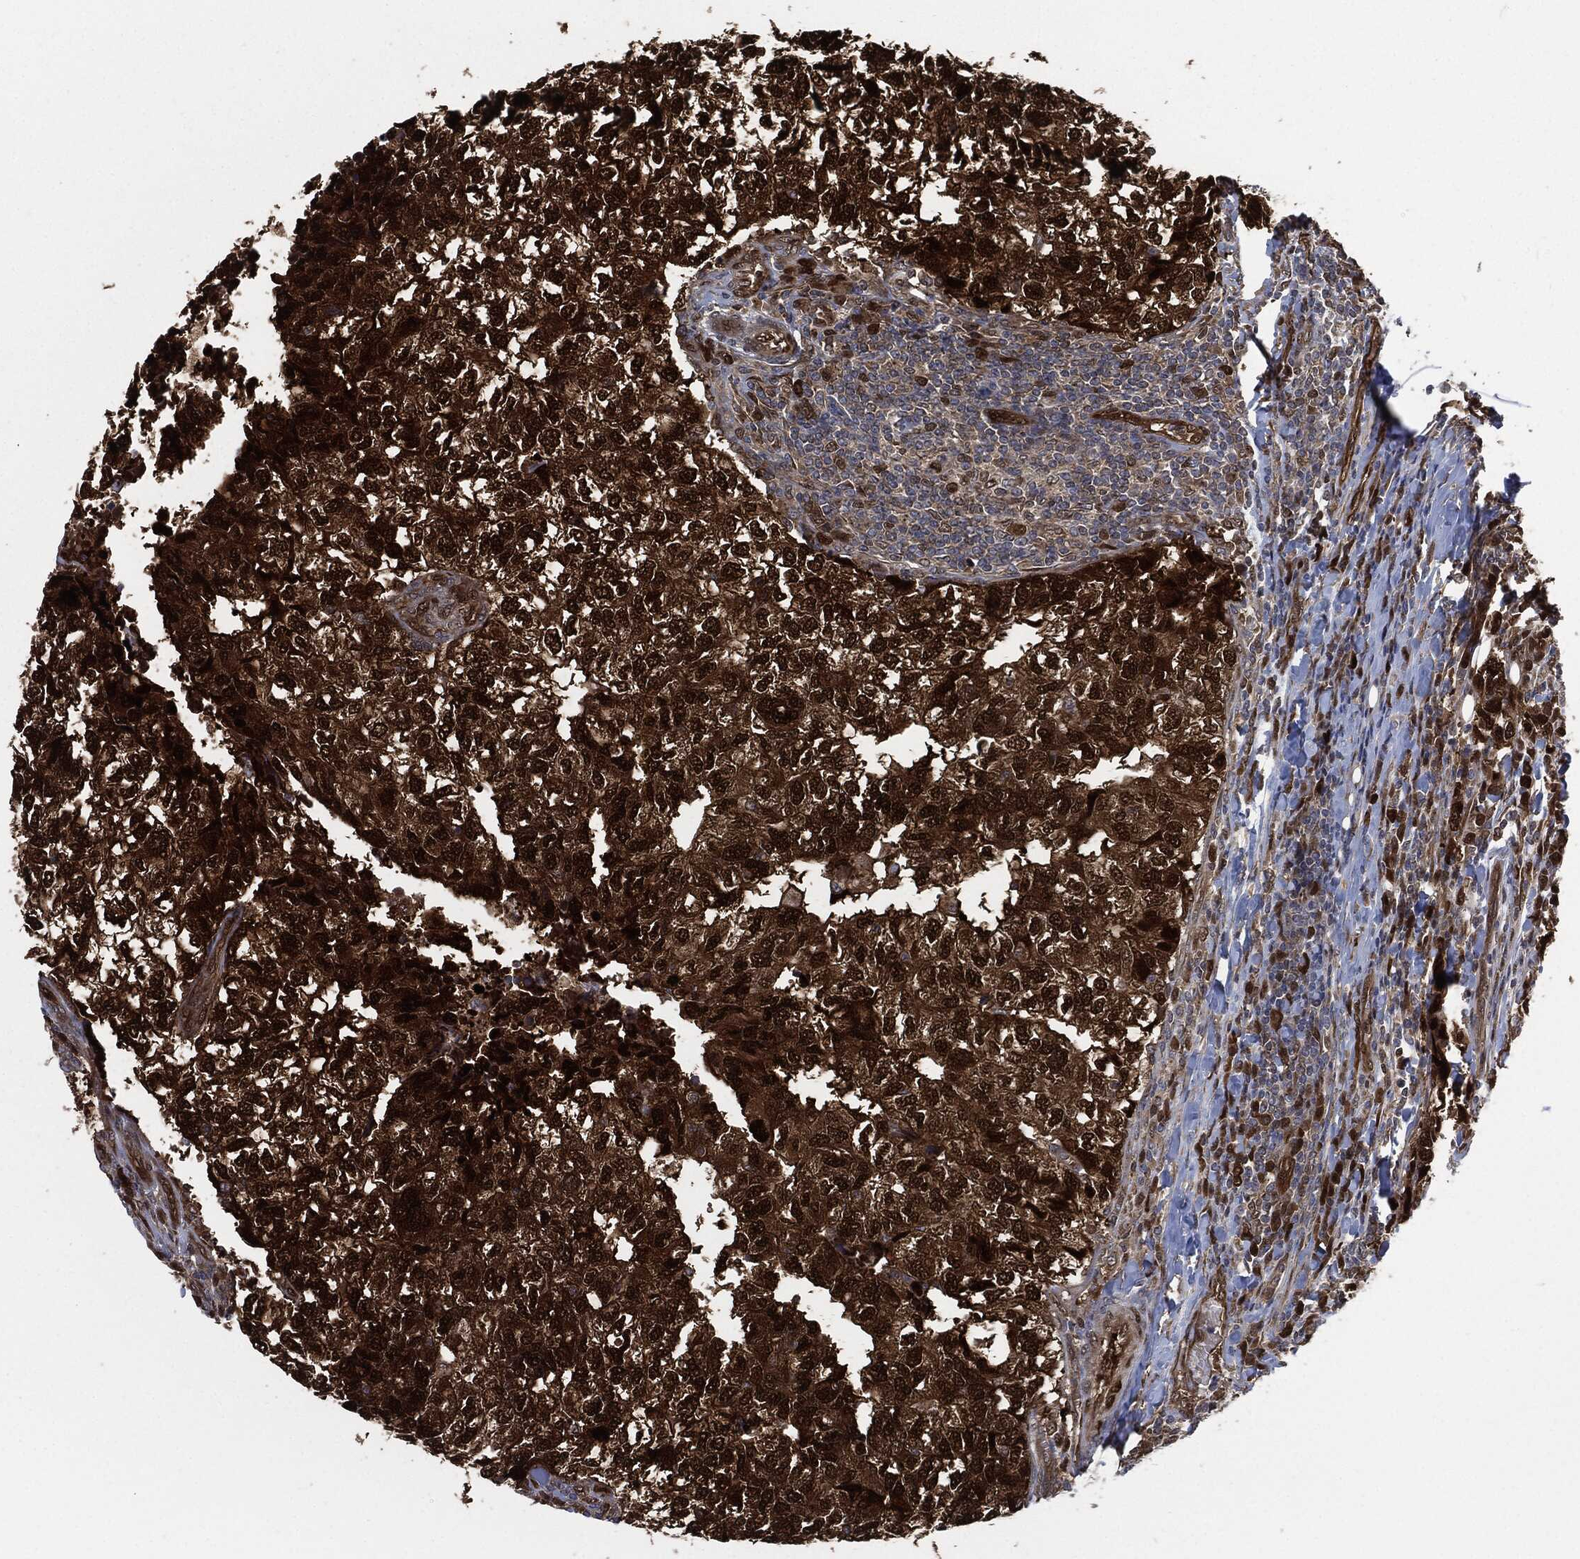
{"staining": {"intensity": "strong", "quantity": ">75%", "location": "nuclear"}, "tissue": "breast cancer", "cell_type": "Tumor cells", "image_type": "cancer", "snomed": [{"axis": "morphology", "description": "Duct carcinoma"}, {"axis": "topography", "description": "Breast"}], "caption": "This is a photomicrograph of immunohistochemistry staining of breast cancer, which shows strong expression in the nuclear of tumor cells.", "gene": "DCTN1", "patient": {"sex": "female", "age": 30}}